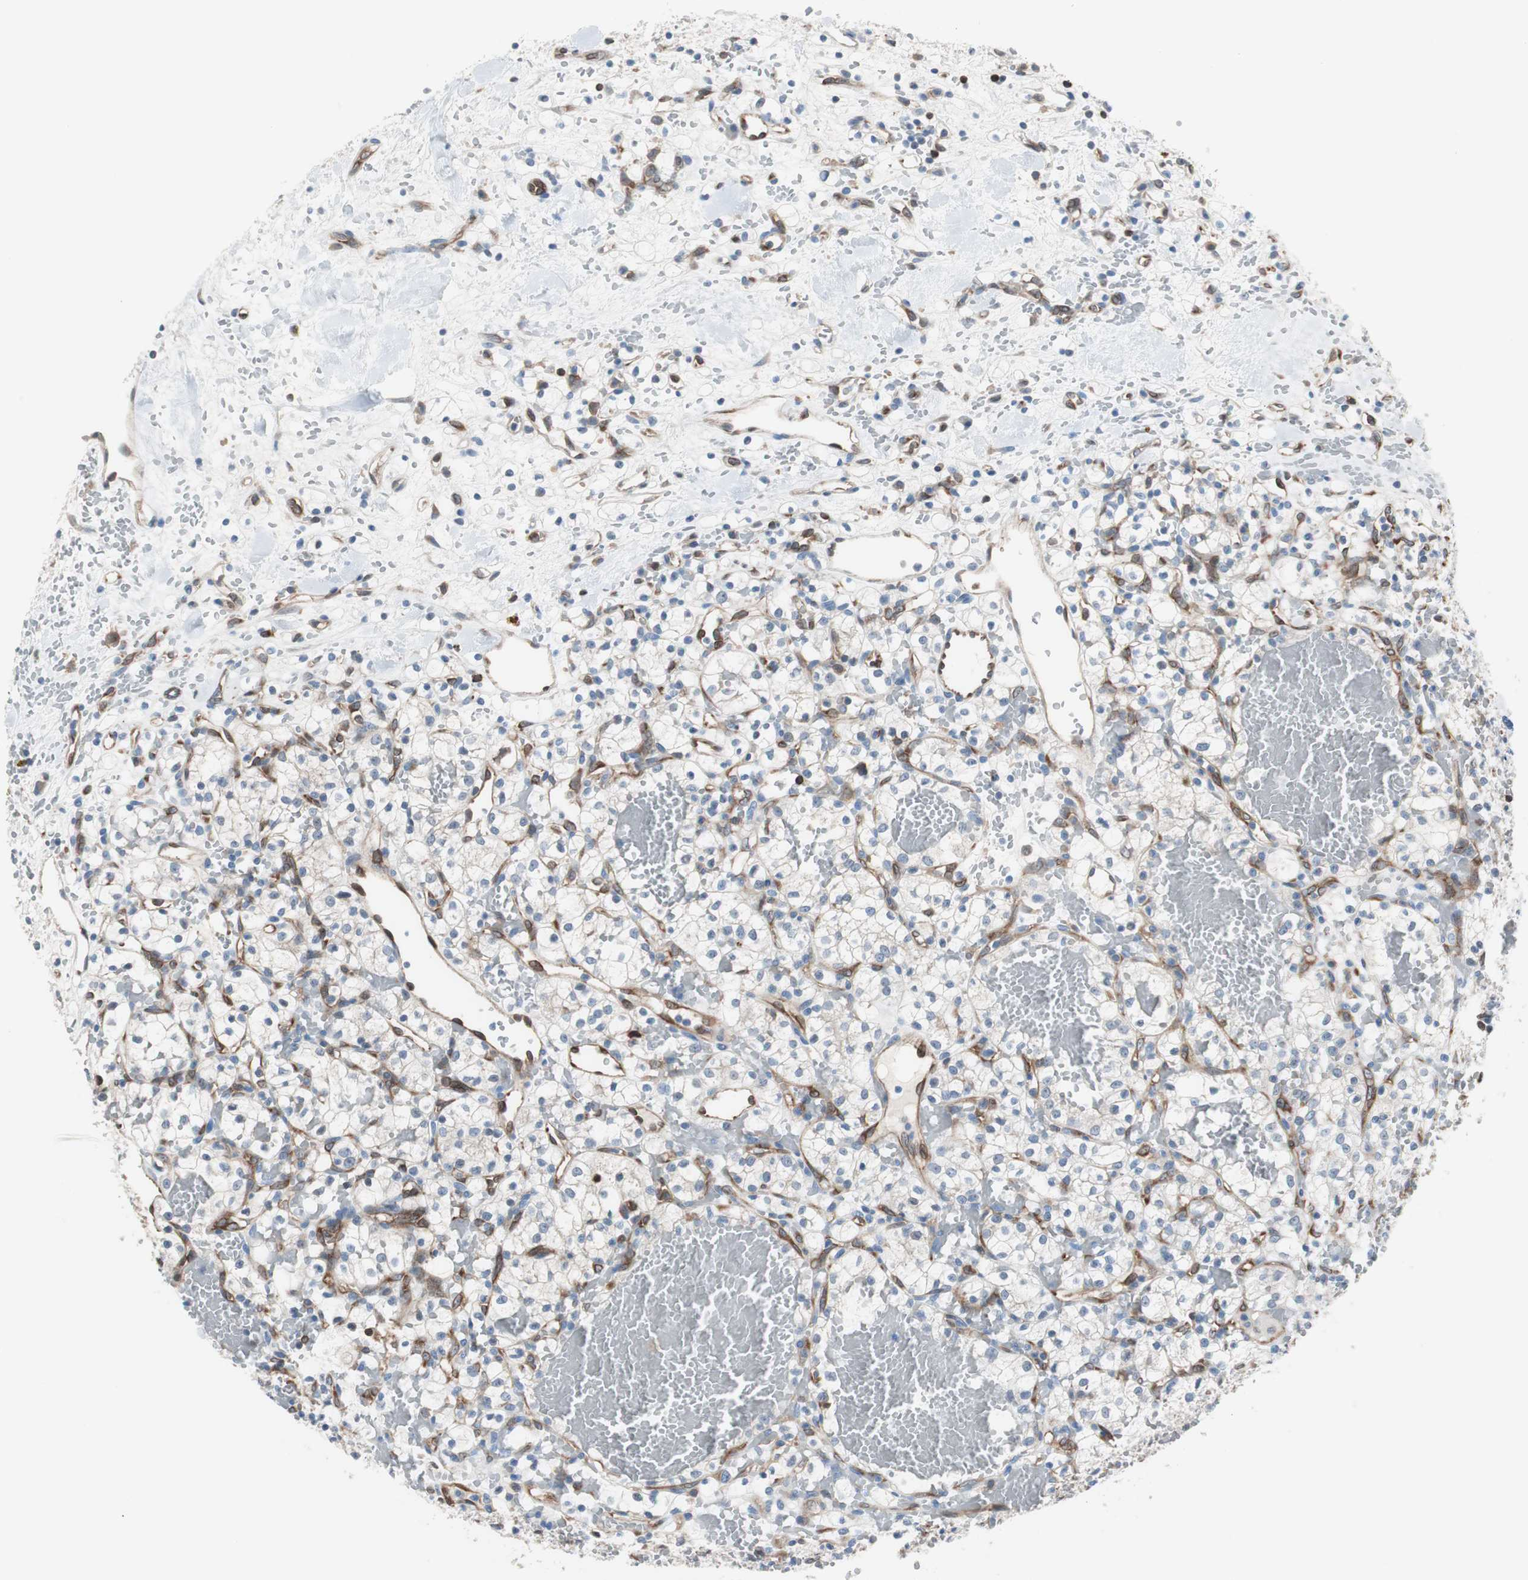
{"staining": {"intensity": "weak", "quantity": "25%-75%", "location": "cytoplasmic/membranous"}, "tissue": "renal cancer", "cell_type": "Tumor cells", "image_type": "cancer", "snomed": [{"axis": "morphology", "description": "Adenocarcinoma, NOS"}, {"axis": "topography", "description": "Kidney"}], "caption": "Immunohistochemical staining of renal cancer (adenocarcinoma) exhibits low levels of weak cytoplasmic/membranous staining in approximately 25%-75% of tumor cells.", "gene": "SWAP70", "patient": {"sex": "female", "age": 60}}